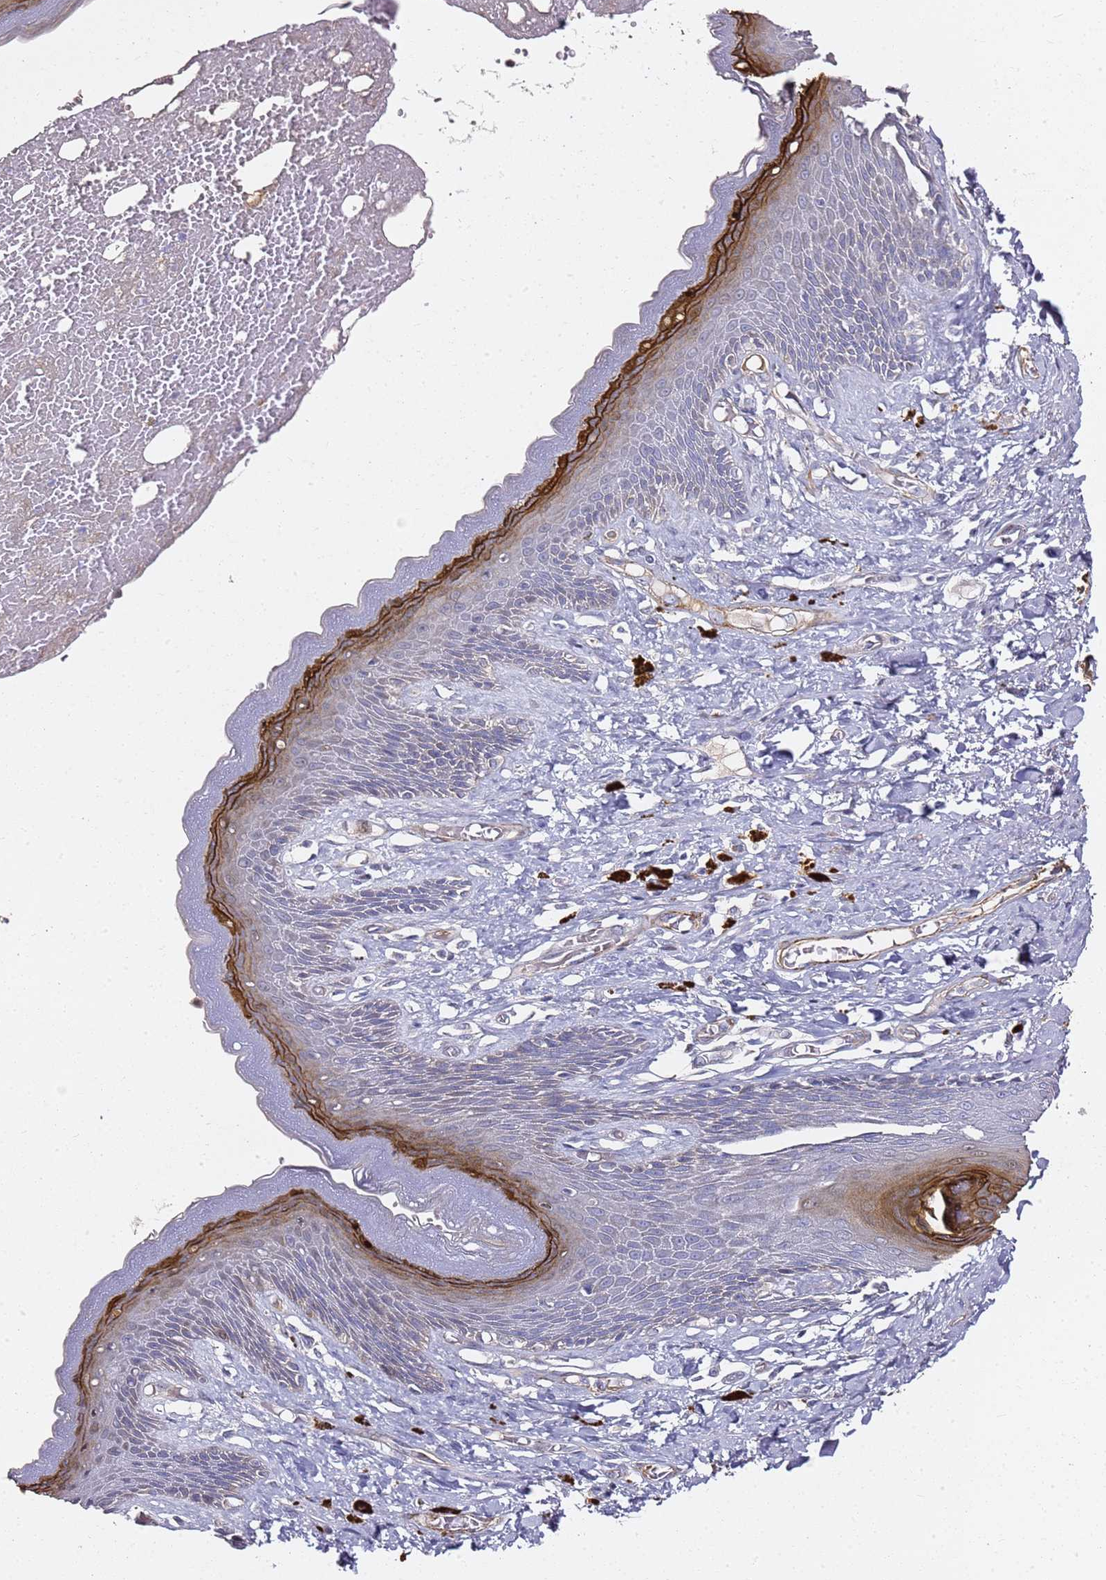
{"staining": {"intensity": "strong", "quantity": "<25%", "location": "cytoplasmic/membranous"}, "tissue": "skin", "cell_type": "Epidermal cells", "image_type": "normal", "snomed": [{"axis": "morphology", "description": "Normal tissue, NOS"}, {"axis": "topography", "description": "Anal"}], "caption": "Epidermal cells display strong cytoplasmic/membranous staining in about <25% of cells in normal skin. (brown staining indicates protein expression, while blue staining denotes nuclei).", "gene": "EPS8L1", "patient": {"sex": "female", "age": 78}}